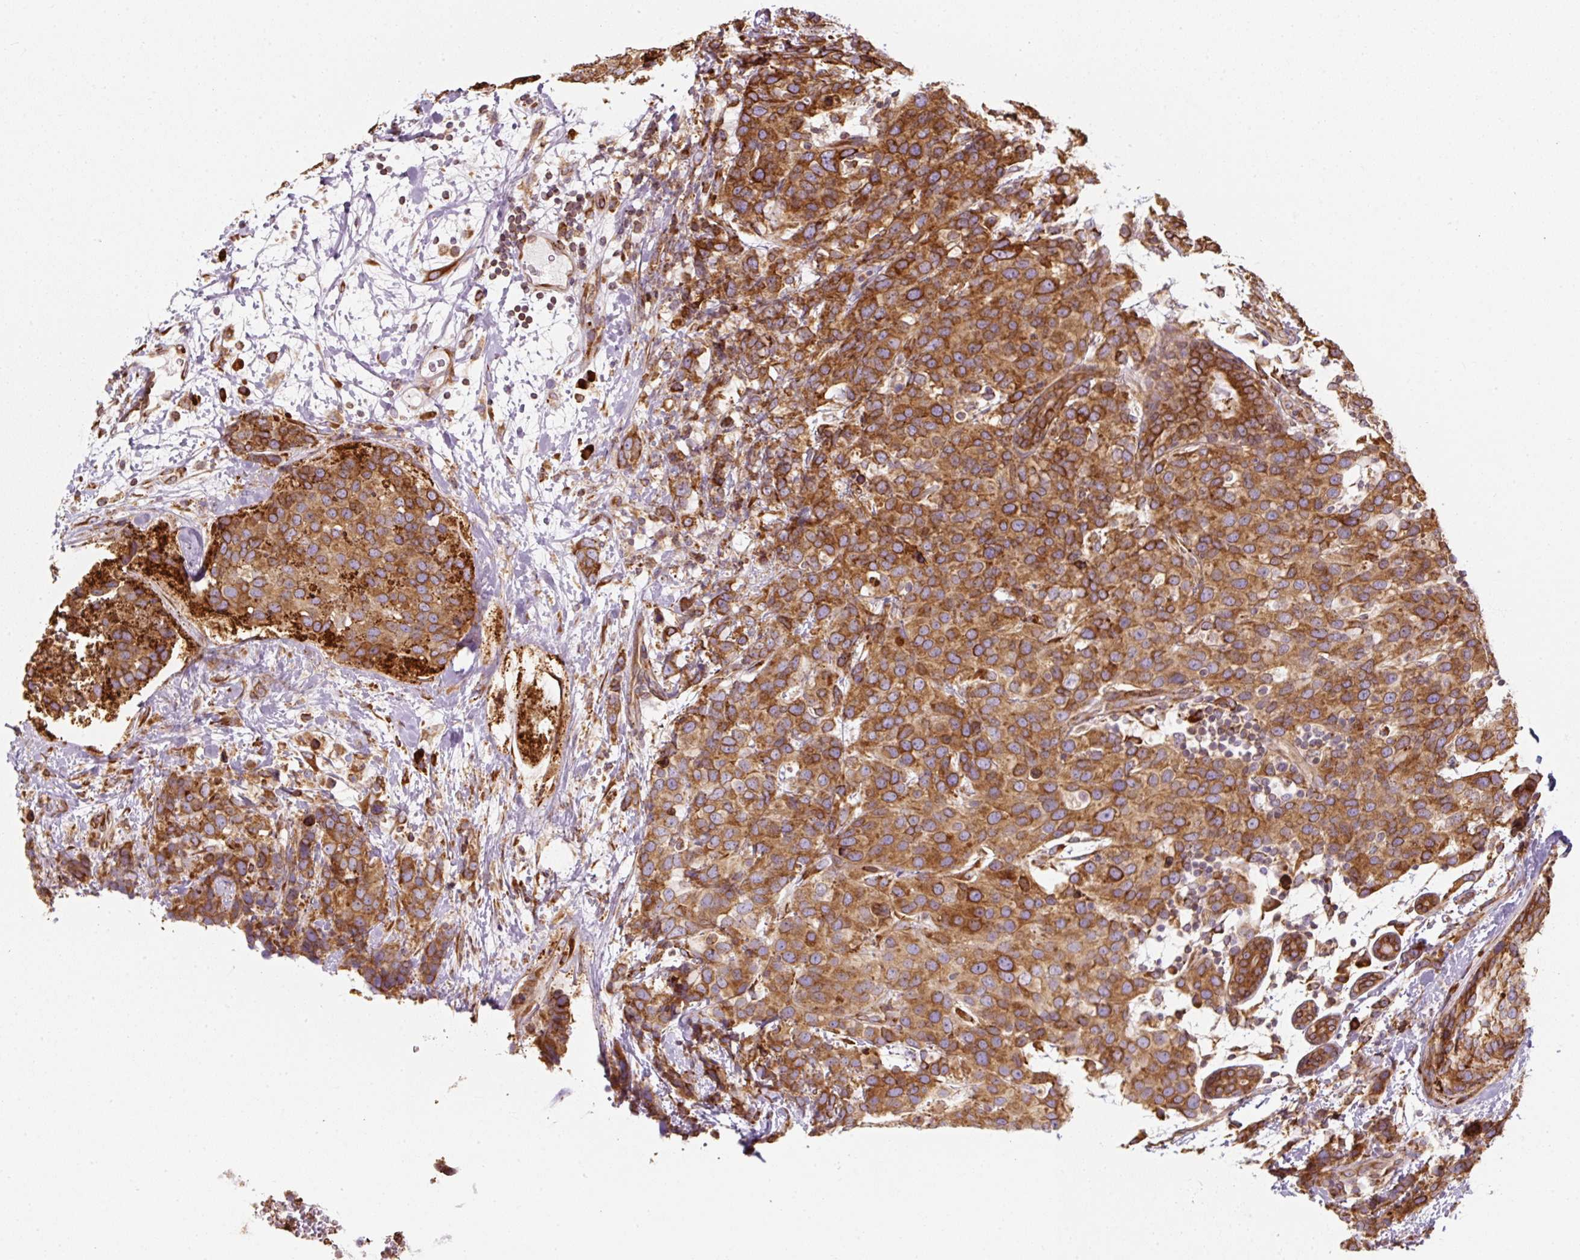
{"staining": {"intensity": "strong", "quantity": ">75%", "location": "cytoplasmic/membranous"}, "tissue": "breast cancer", "cell_type": "Tumor cells", "image_type": "cancer", "snomed": [{"axis": "morphology", "description": "Lobular carcinoma"}, {"axis": "topography", "description": "Breast"}], "caption": "High-power microscopy captured an IHC image of breast lobular carcinoma, revealing strong cytoplasmic/membranous positivity in approximately >75% of tumor cells.", "gene": "PRKCSH", "patient": {"sex": "female", "age": 59}}